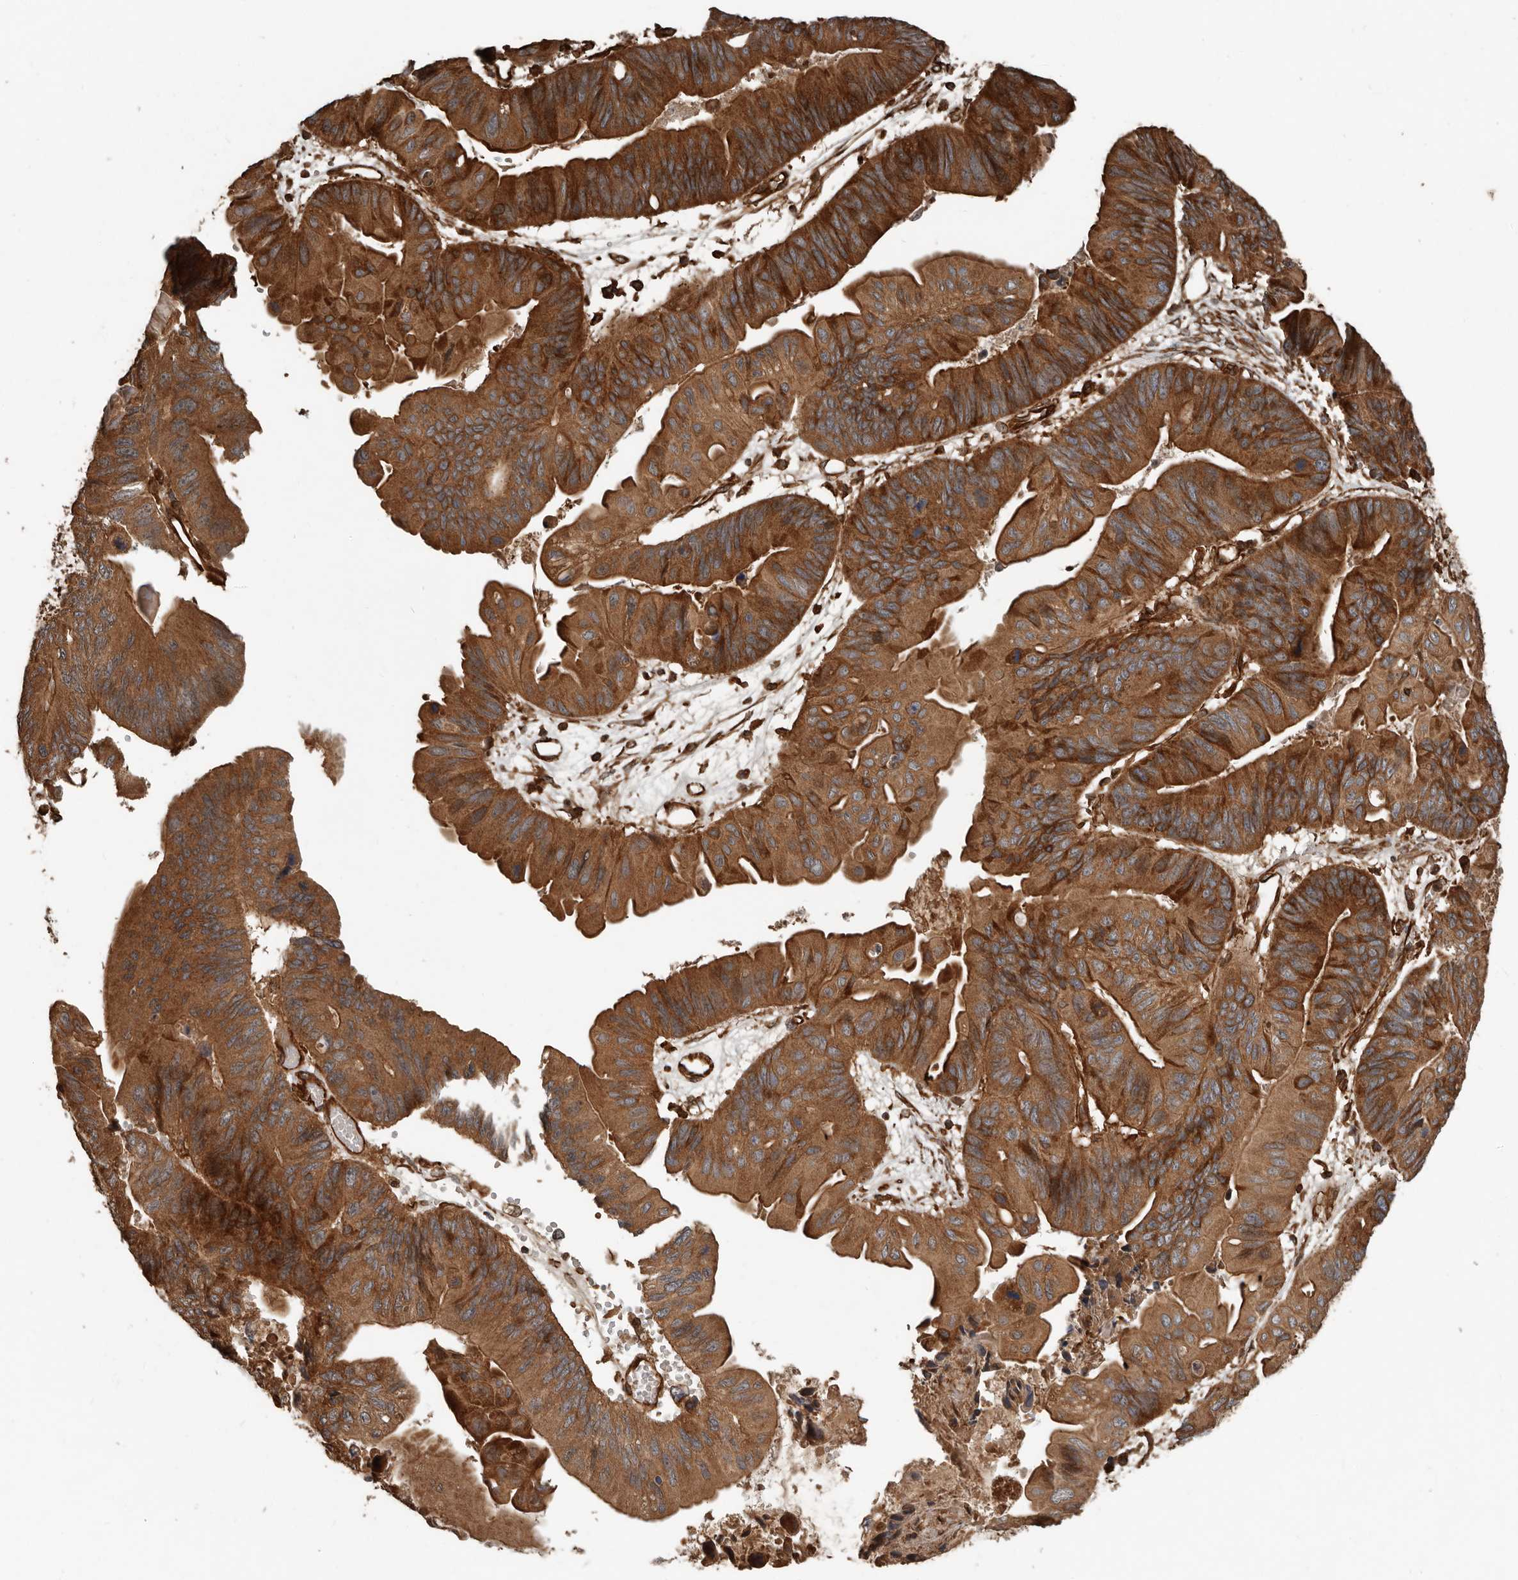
{"staining": {"intensity": "strong", "quantity": ">75%", "location": "cytoplasmic/membranous"}, "tissue": "ovarian cancer", "cell_type": "Tumor cells", "image_type": "cancer", "snomed": [{"axis": "morphology", "description": "Cystadenocarcinoma, mucinous, NOS"}, {"axis": "topography", "description": "Ovary"}], "caption": "Tumor cells display strong cytoplasmic/membranous positivity in about >75% of cells in ovarian mucinous cystadenocarcinoma.", "gene": "YOD1", "patient": {"sex": "female", "age": 61}}